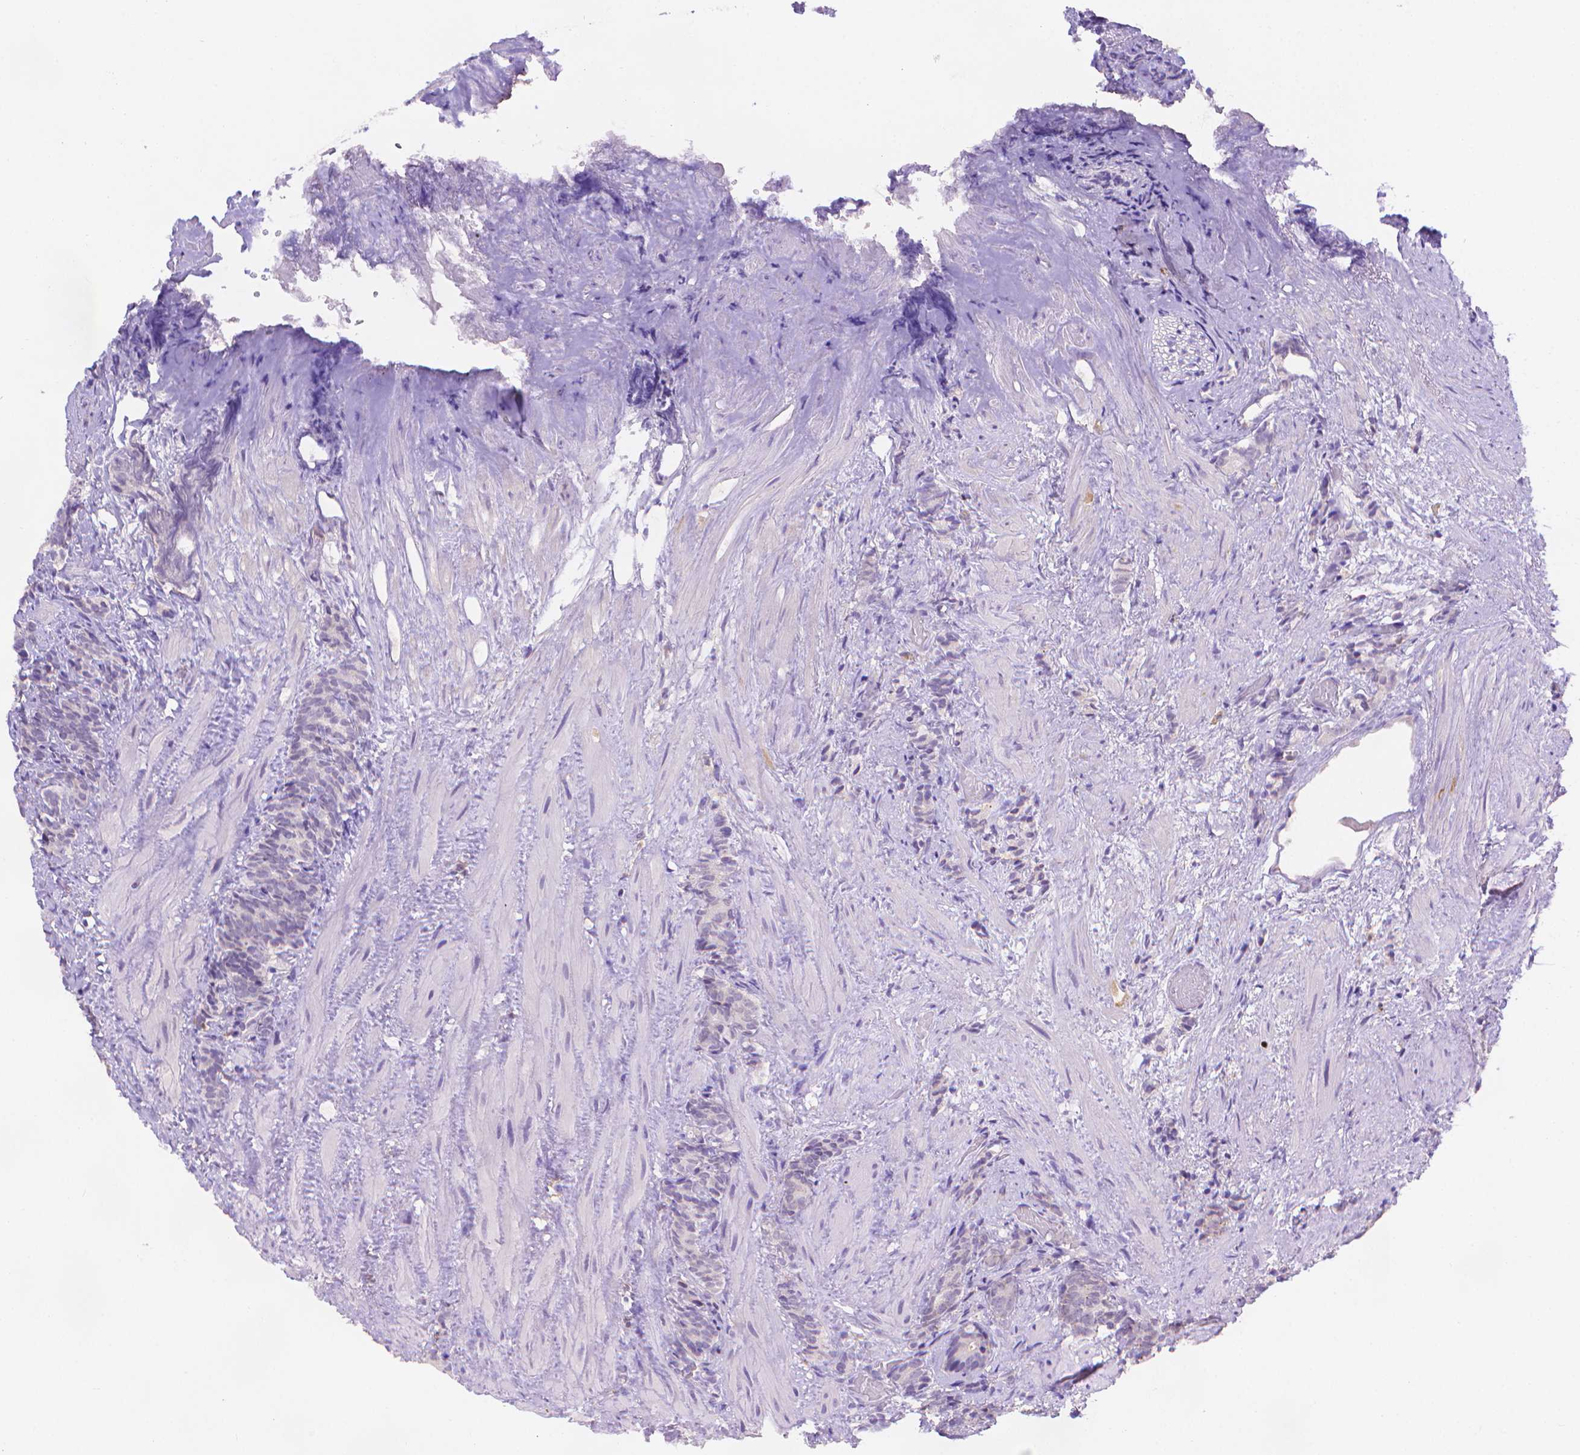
{"staining": {"intensity": "negative", "quantity": "none", "location": "none"}, "tissue": "prostate cancer", "cell_type": "Tumor cells", "image_type": "cancer", "snomed": [{"axis": "morphology", "description": "Adenocarcinoma, High grade"}, {"axis": "topography", "description": "Prostate"}], "caption": "Immunohistochemical staining of human high-grade adenocarcinoma (prostate) demonstrates no significant staining in tumor cells.", "gene": "FGD2", "patient": {"sex": "male", "age": 84}}